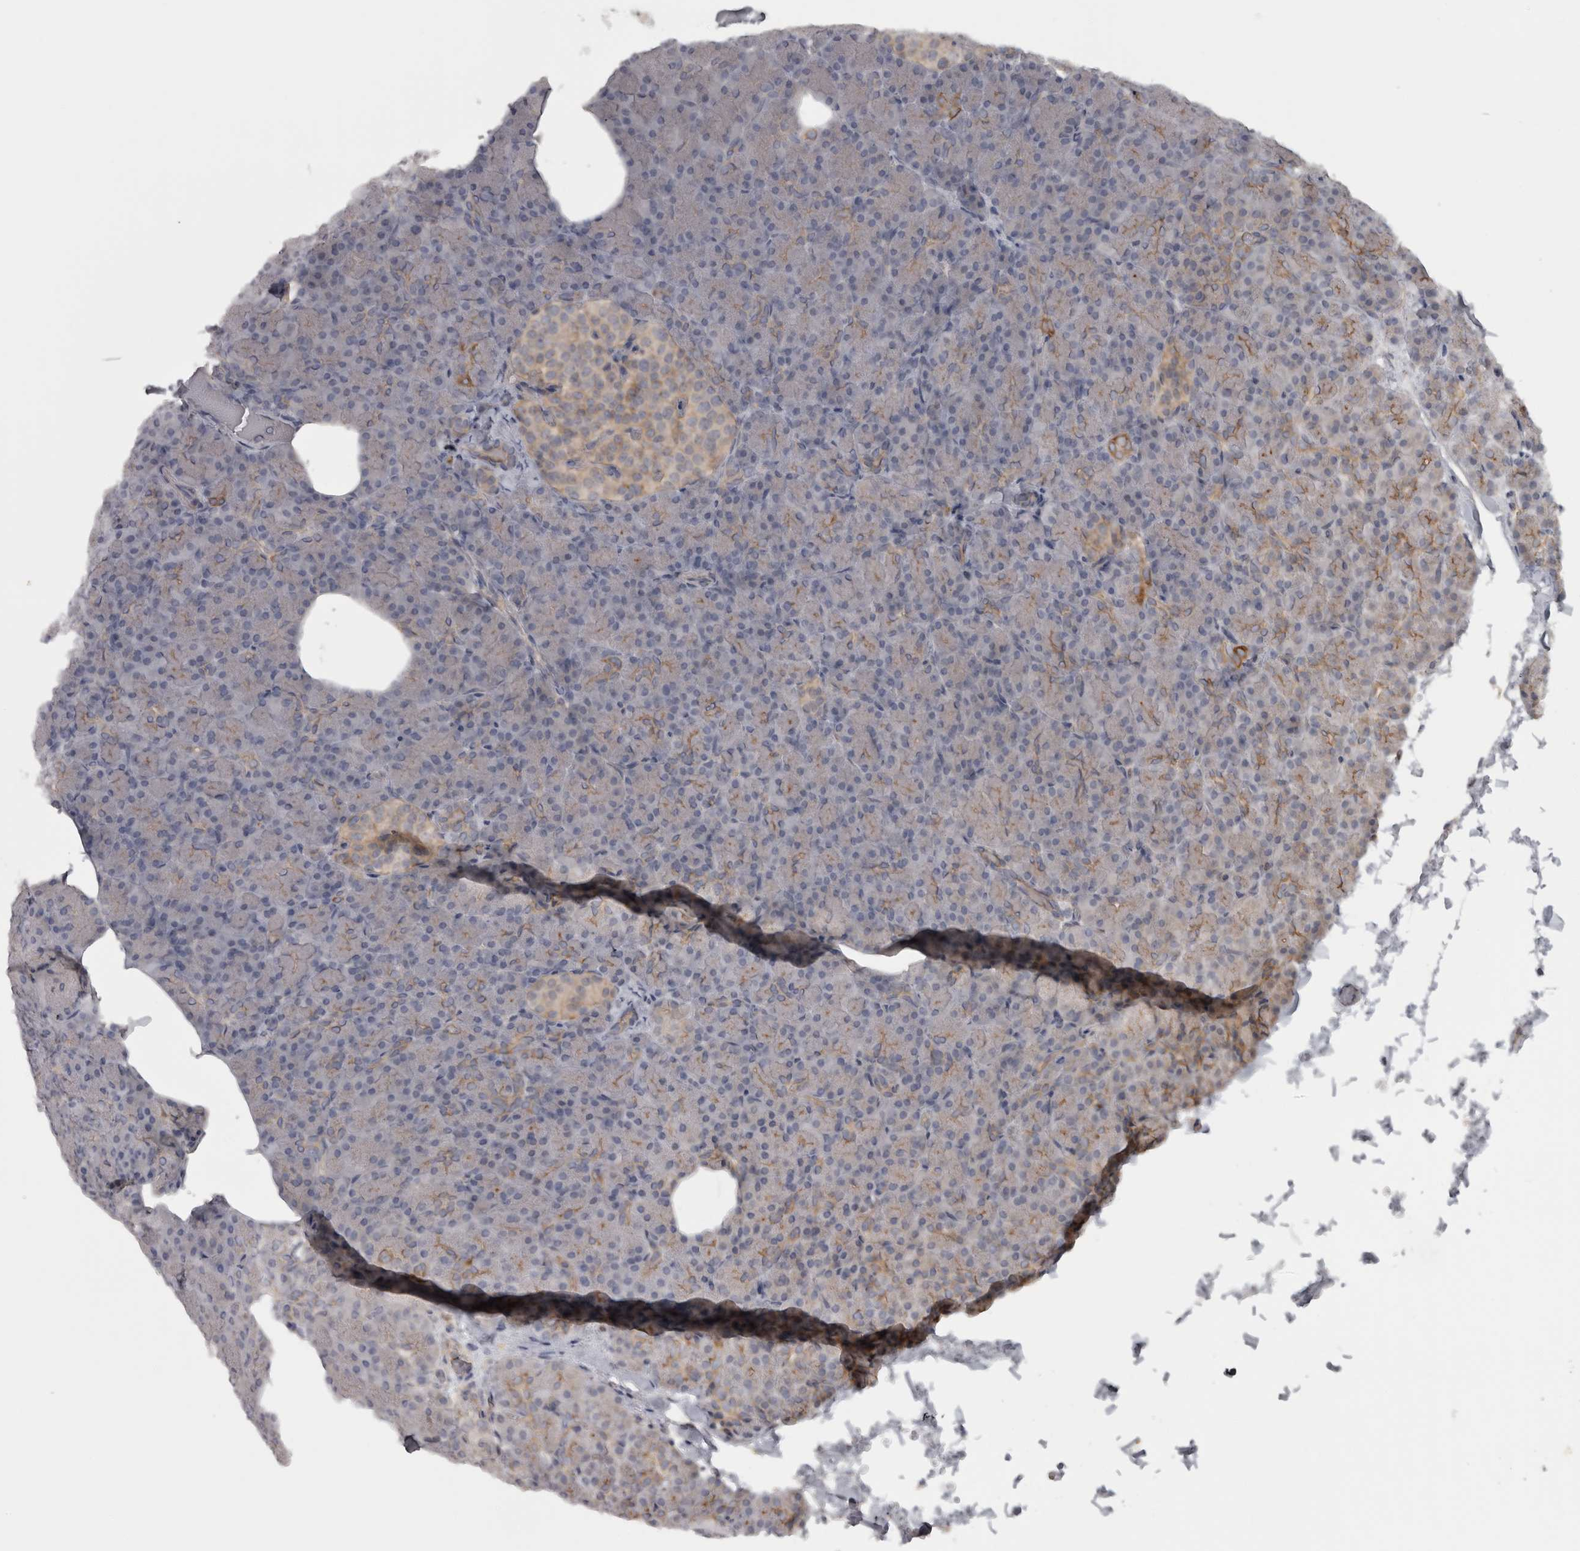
{"staining": {"intensity": "moderate", "quantity": "<25%", "location": "cytoplasmic/membranous"}, "tissue": "pancreas", "cell_type": "Exocrine glandular cells", "image_type": "normal", "snomed": [{"axis": "morphology", "description": "Normal tissue, NOS"}, {"axis": "topography", "description": "Pancreas"}], "caption": "Protein staining by IHC demonstrates moderate cytoplasmic/membranous staining in about <25% of exocrine glandular cells in unremarkable pancreas. The staining was performed using DAB (3,3'-diaminobenzidine), with brown indicating positive protein expression. Nuclei are stained blue with hematoxylin.", "gene": "PPP1R12B", "patient": {"sex": "female", "age": 43}}